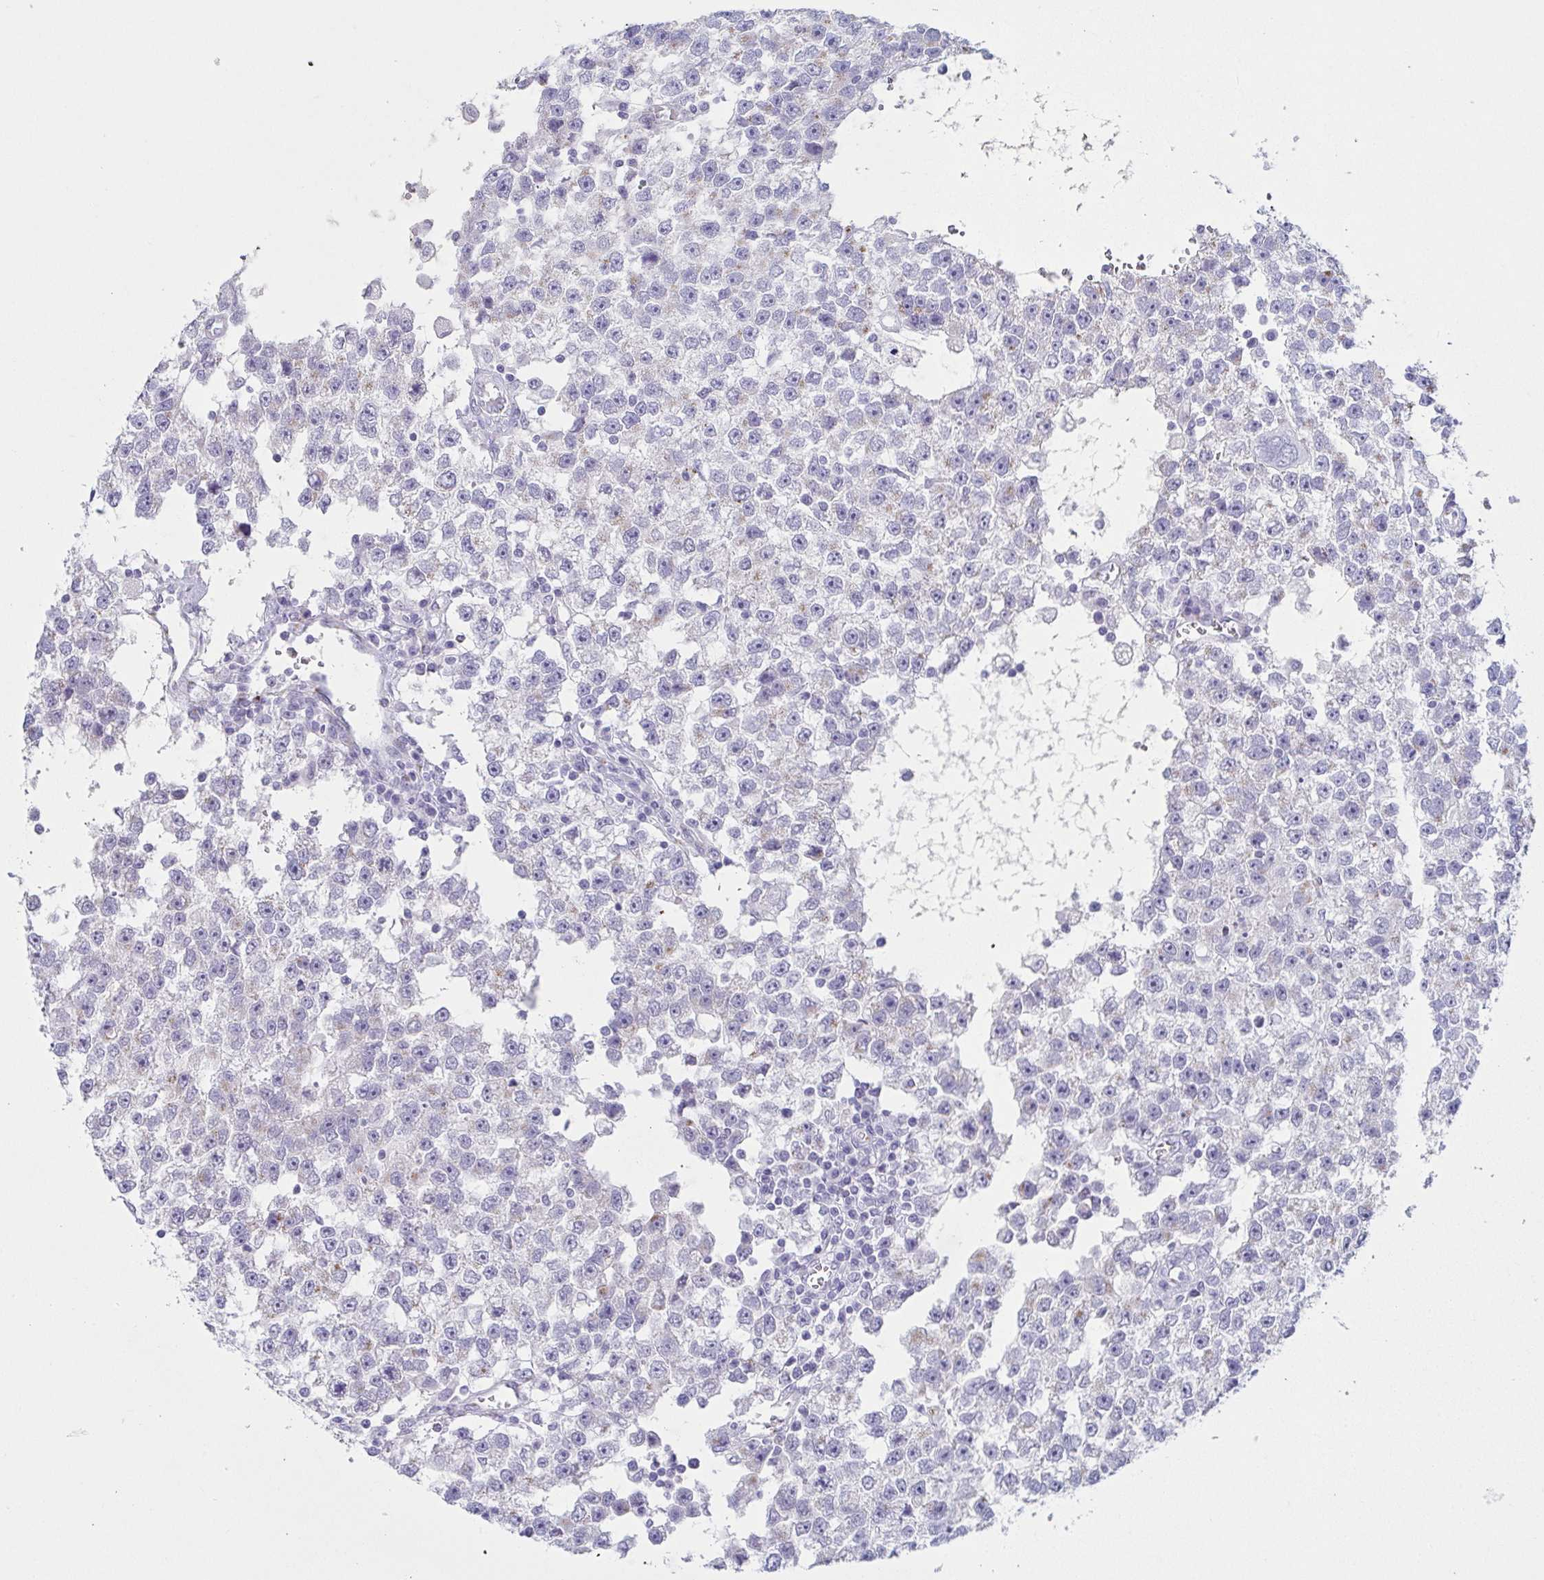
{"staining": {"intensity": "negative", "quantity": "none", "location": "none"}, "tissue": "testis cancer", "cell_type": "Tumor cells", "image_type": "cancer", "snomed": [{"axis": "morphology", "description": "Seminoma, NOS"}, {"axis": "topography", "description": "Testis"}], "caption": "High magnification brightfield microscopy of testis seminoma stained with DAB (3,3'-diaminobenzidine) (brown) and counterstained with hematoxylin (blue): tumor cells show no significant staining.", "gene": "LDLRAD1", "patient": {"sex": "male", "age": 34}}